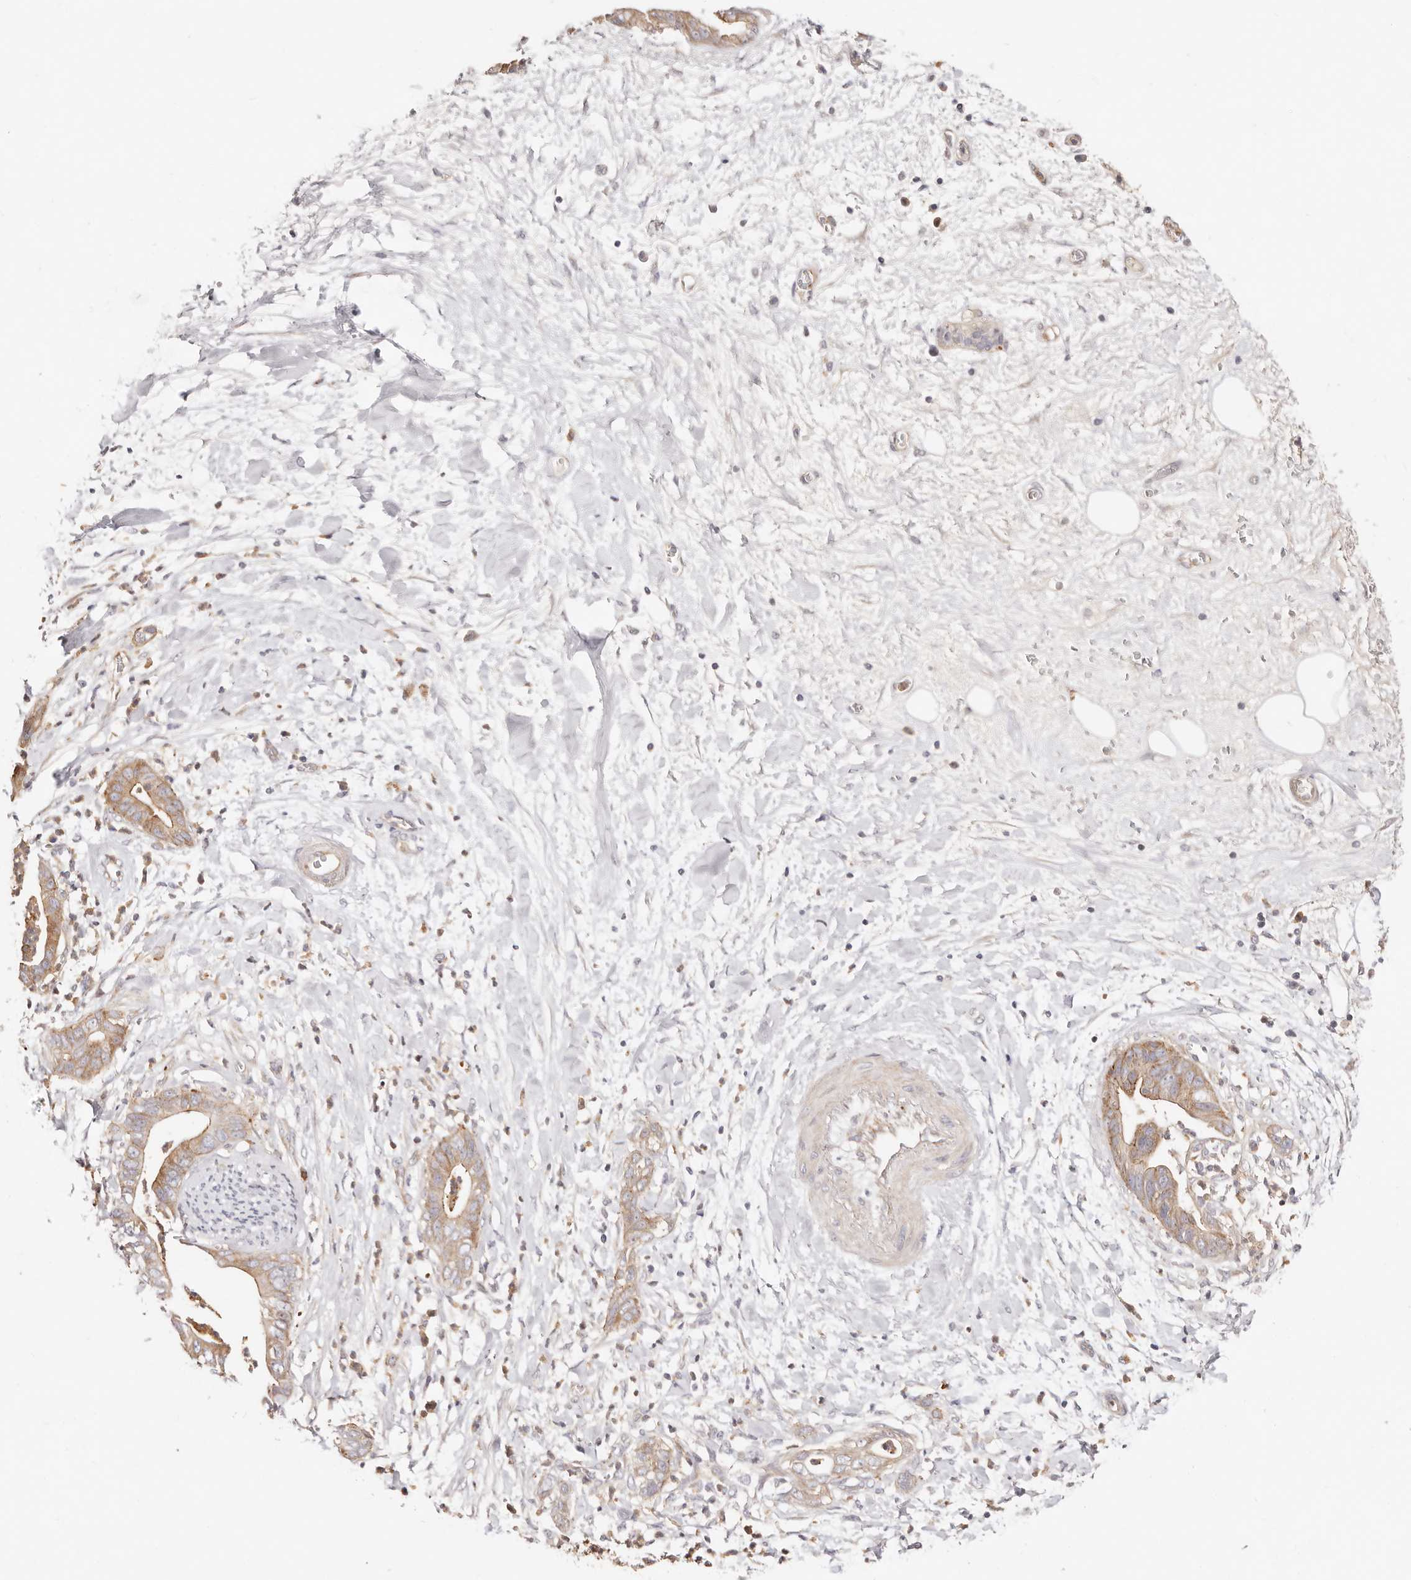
{"staining": {"intensity": "moderate", "quantity": ">75%", "location": "cytoplasmic/membranous"}, "tissue": "pancreatic cancer", "cell_type": "Tumor cells", "image_type": "cancer", "snomed": [{"axis": "morphology", "description": "Adenocarcinoma, NOS"}, {"axis": "topography", "description": "Pancreas"}], "caption": "The histopathology image exhibits immunohistochemical staining of pancreatic cancer. There is moderate cytoplasmic/membranous positivity is identified in approximately >75% of tumor cells. (Brightfield microscopy of DAB IHC at high magnification).", "gene": "SLC35B2", "patient": {"sex": "female", "age": 78}}